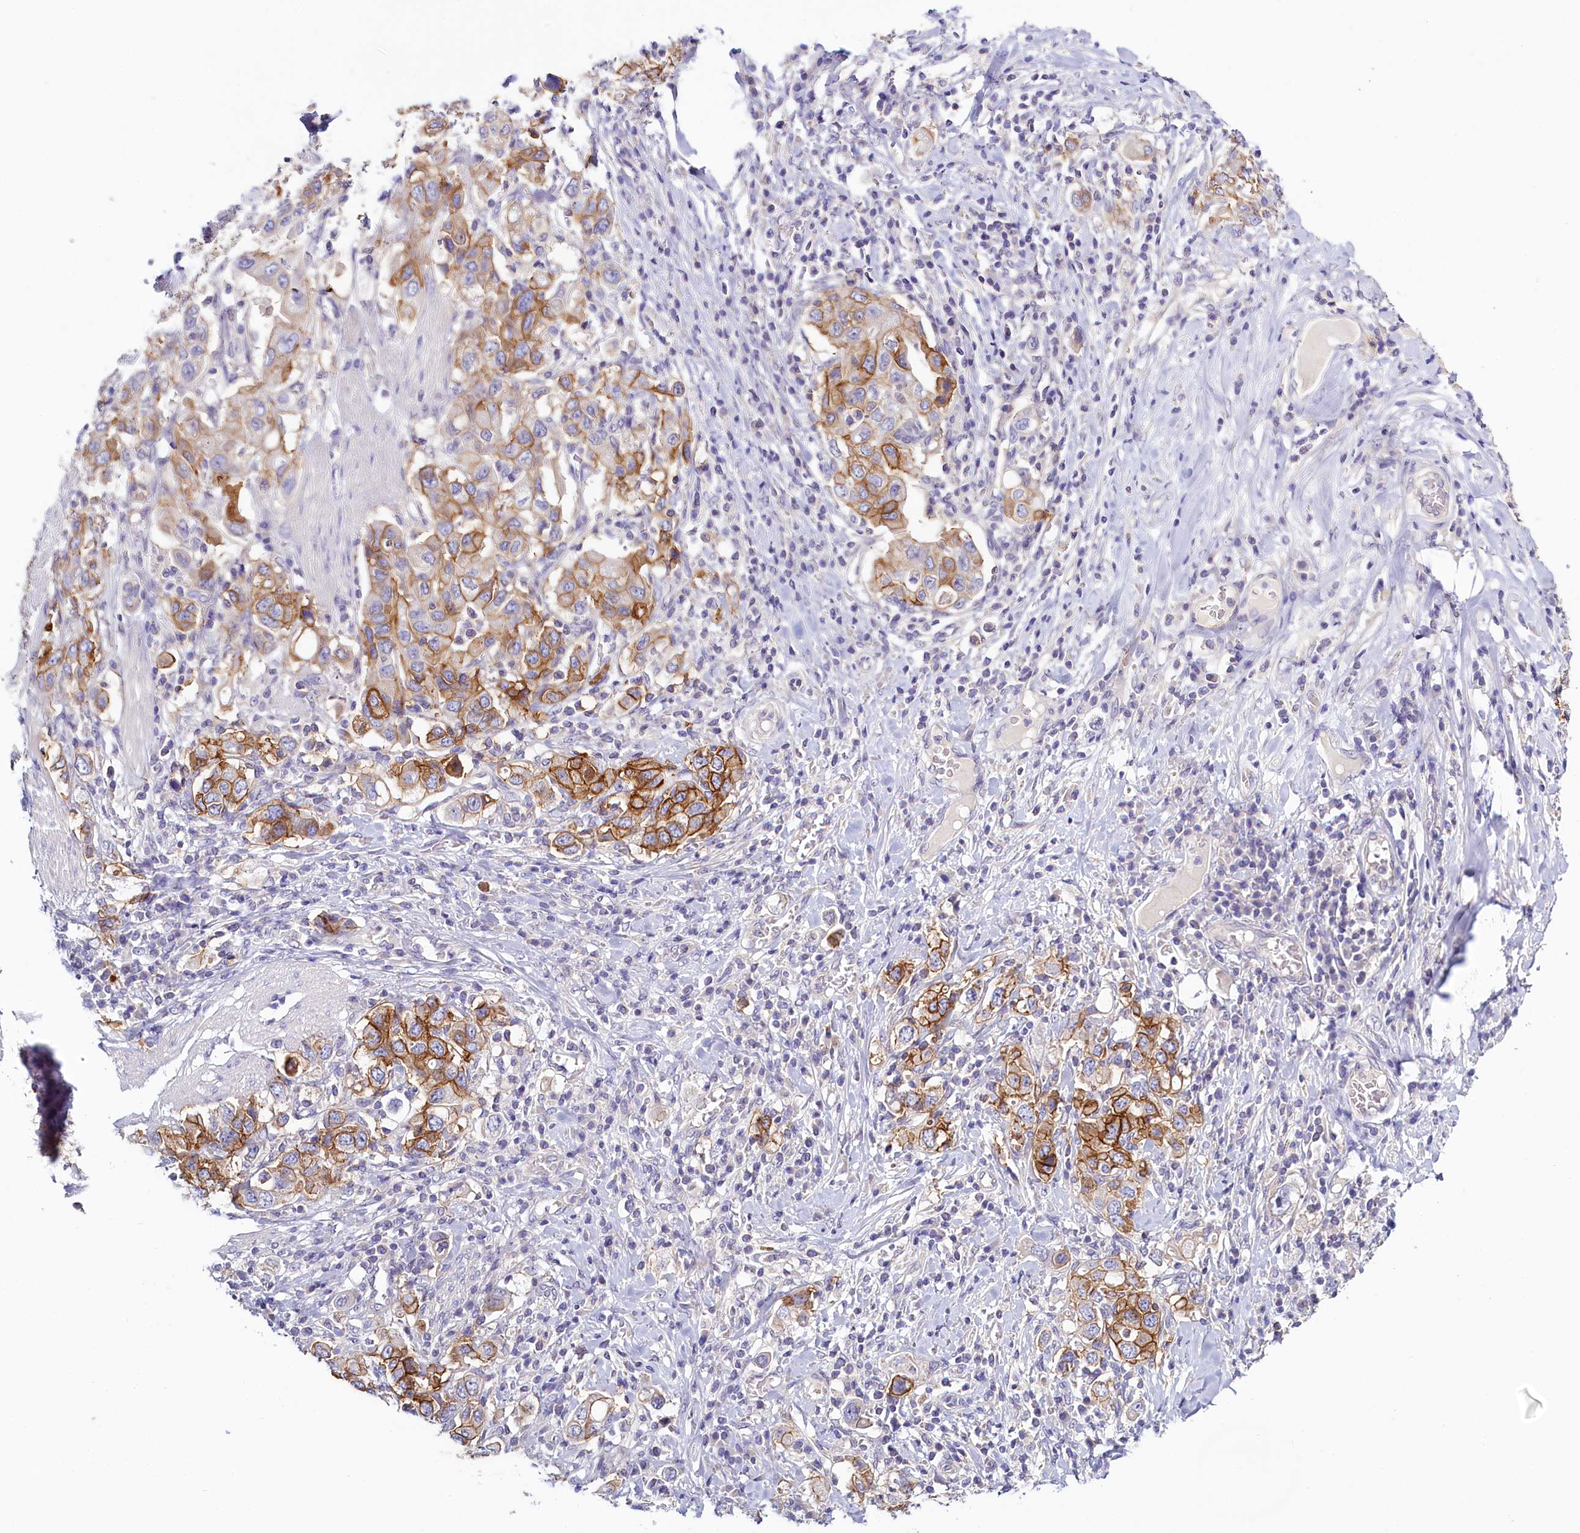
{"staining": {"intensity": "strong", "quantity": "25%-75%", "location": "cytoplasmic/membranous"}, "tissue": "stomach cancer", "cell_type": "Tumor cells", "image_type": "cancer", "snomed": [{"axis": "morphology", "description": "Adenocarcinoma, NOS"}, {"axis": "topography", "description": "Stomach, upper"}], "caption": "Immunohistochemistry (IHC) (DAB (3,3'-diaminobenzidine)) staining of adenocarcinoma (stomach) shows strong cytoplasmic/membranous protein positivity in about 25%-75% of tumor cells.", "gene": "PDE6D", "patient": {"sex": "male", "age": 62}}